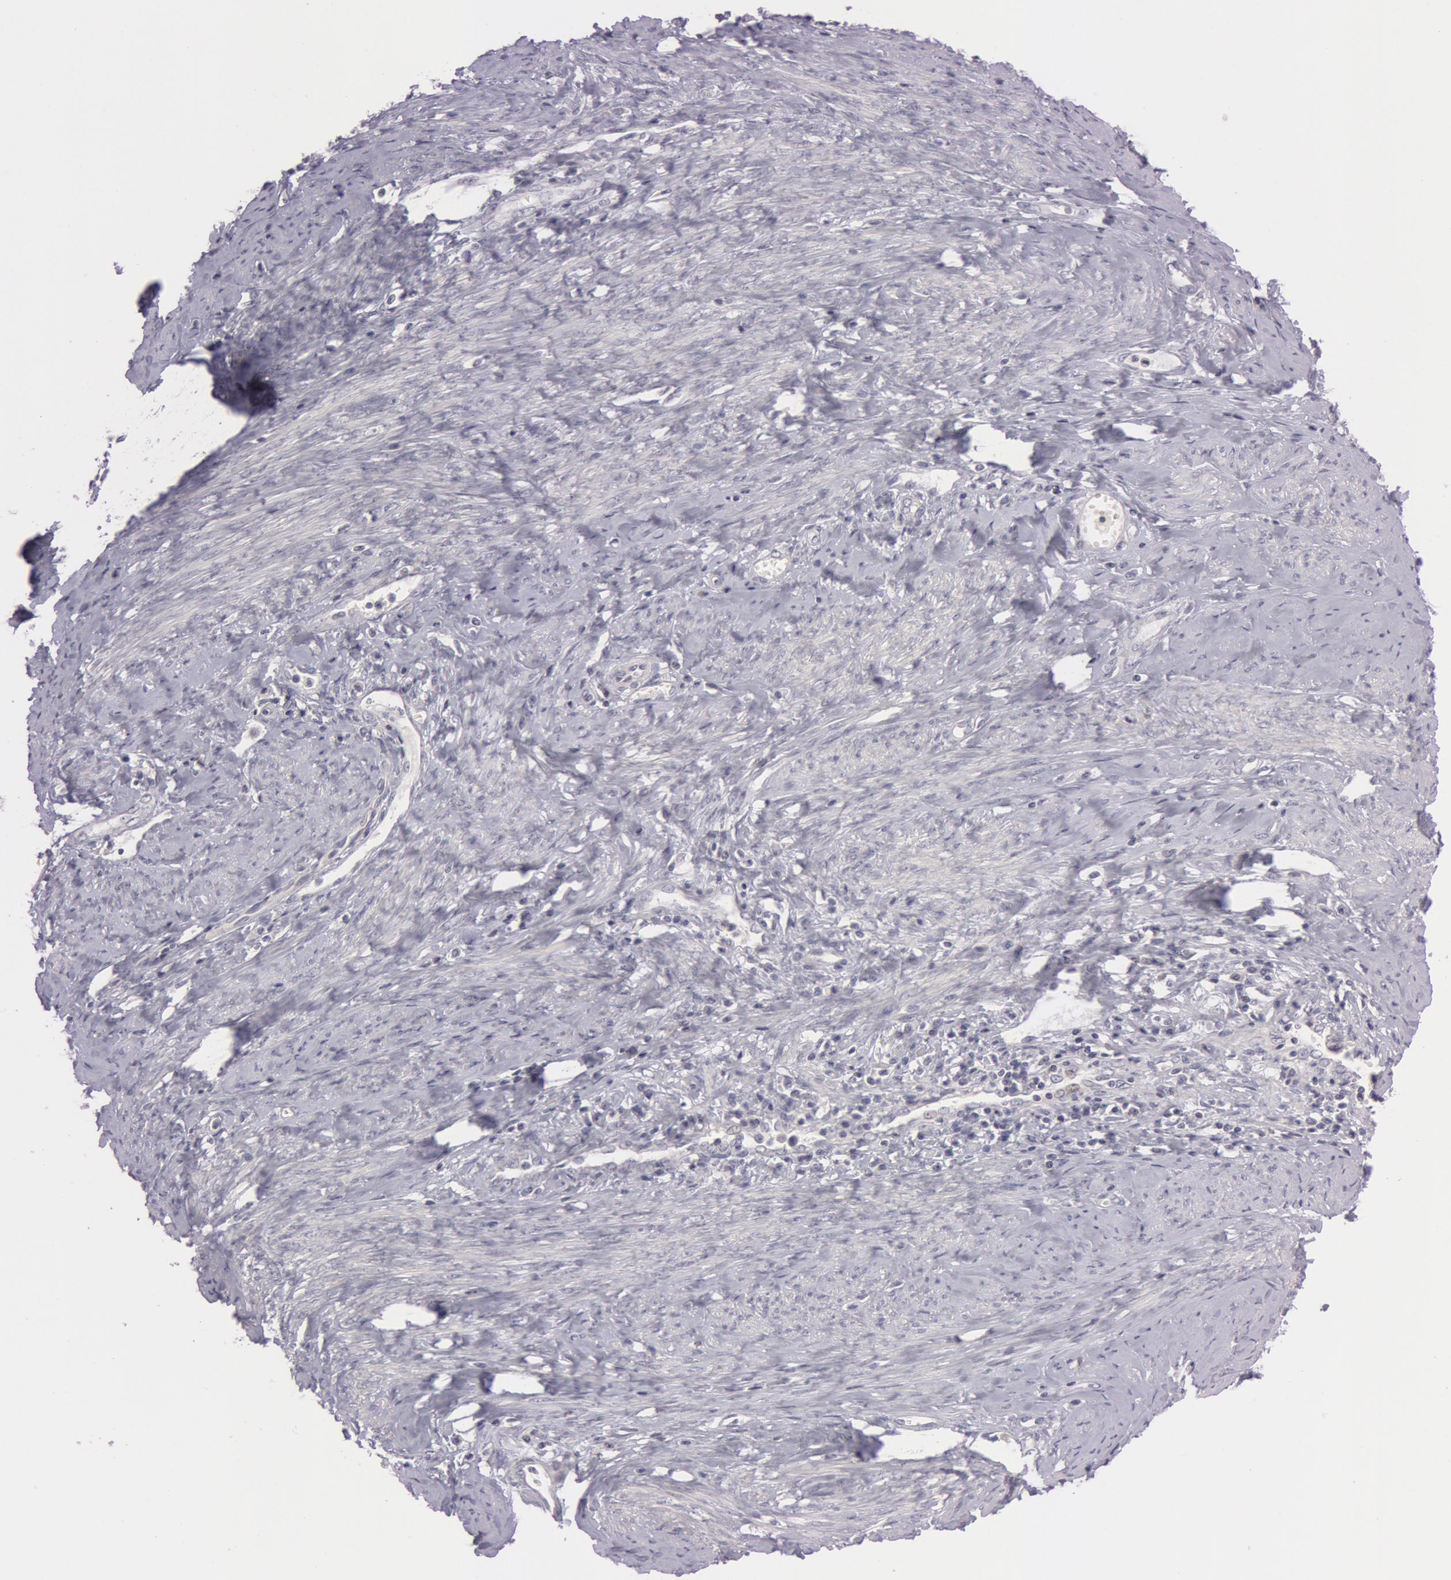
{"staining": {"intensity": "negative", "quantity": "none", "location": "none"}, "tissue": "cervical cancer", "cell_type": "Tumor cells", "image_type": "cancer", "snomed": [{"axis": "morphology", "description": "Normal tissue, NOS"}, {"axis": "morphology", "description": "Adenocarcinoma, NOS"}, {"axis": "topography", "description": "Cervix"}], "caption": "Immunohistochemistry (IHC) micrograph of human cervical cancer stained for a protein (brown), which displays no staining in tumor cells.", "gene": "RALGAPA1", "patient": {"sex": "female", "age": 34}}